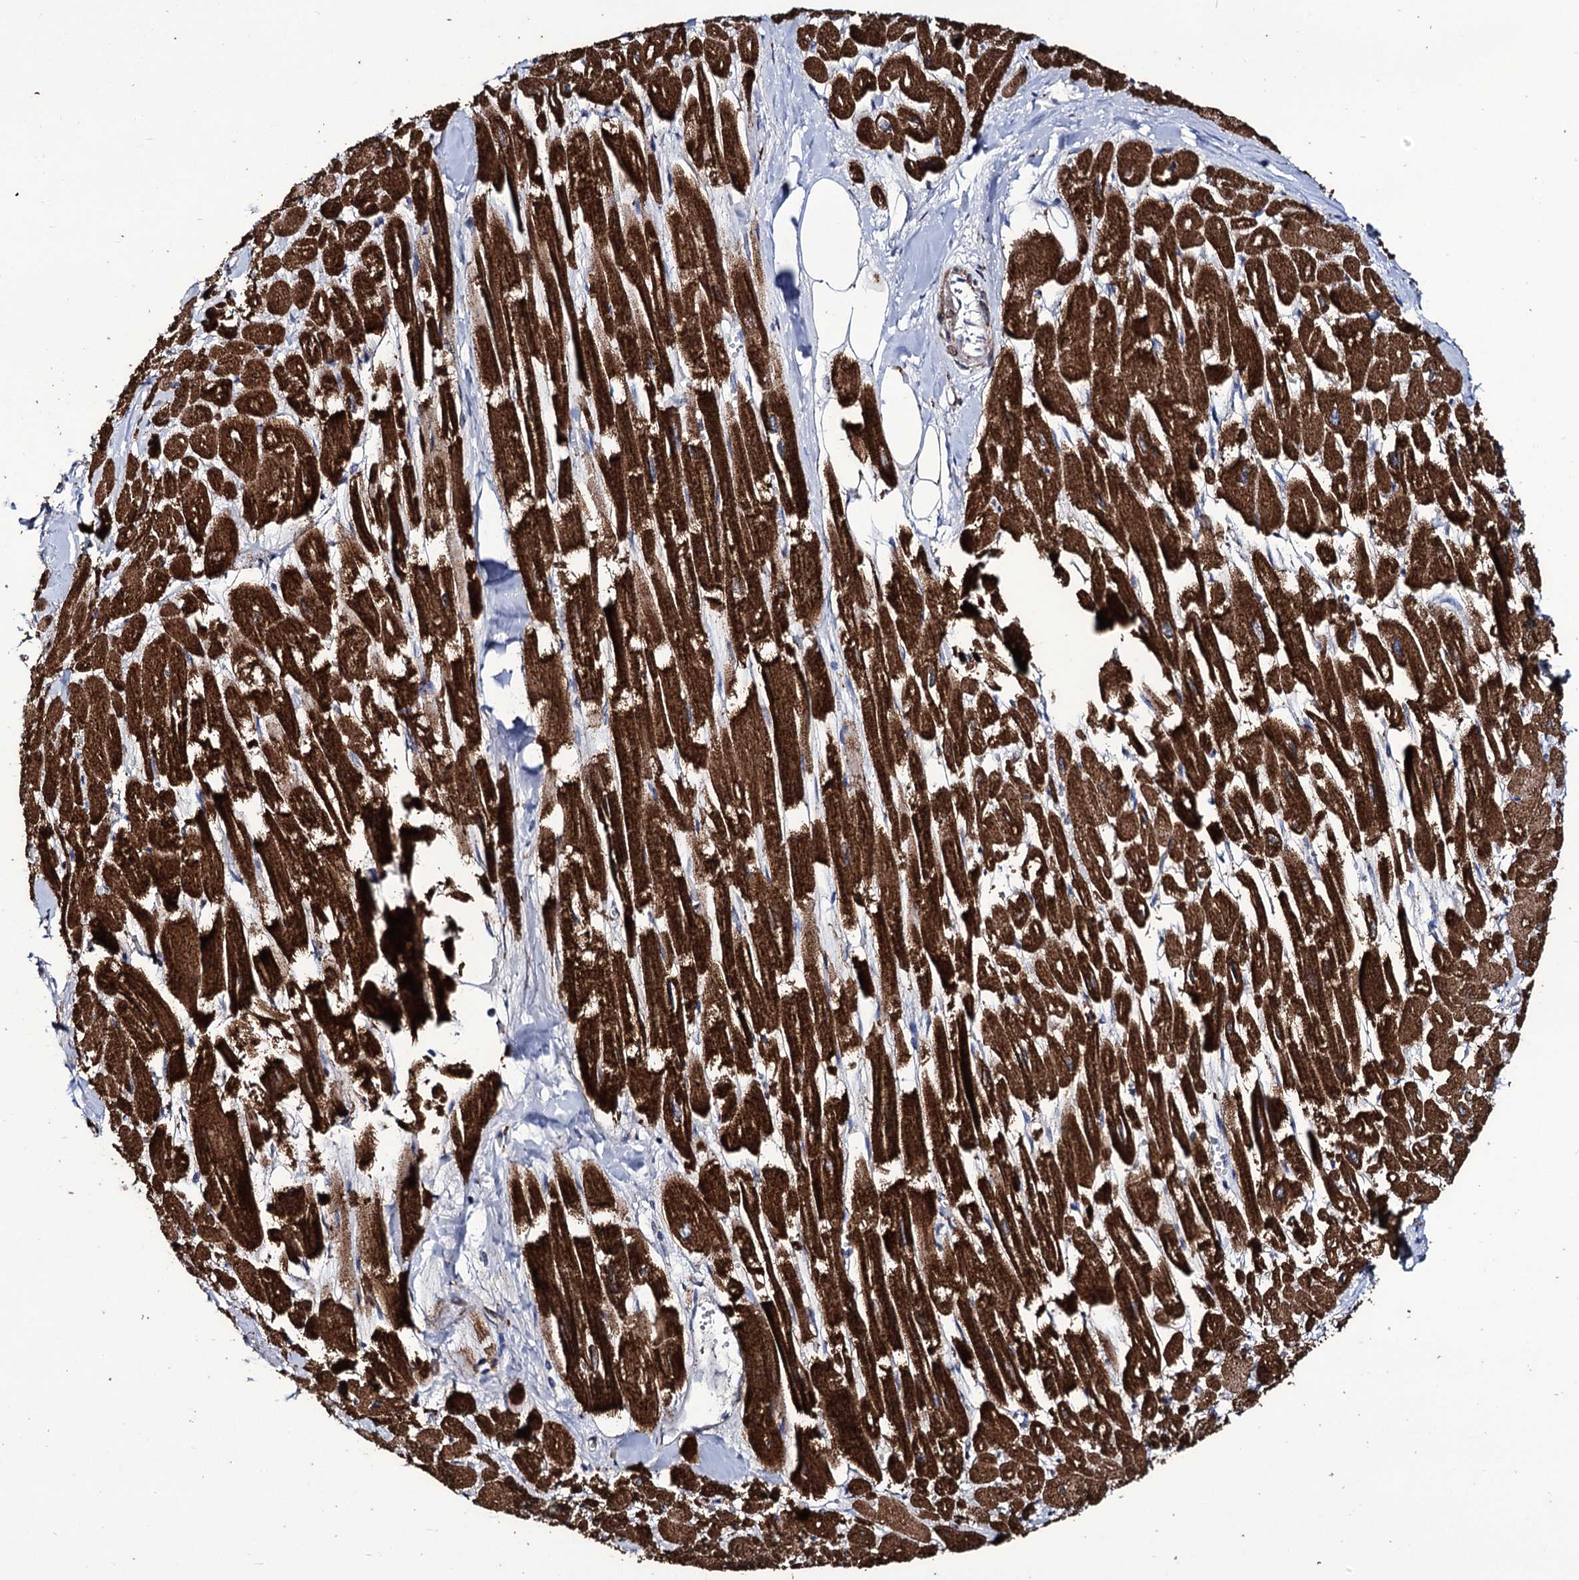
{"staining": {"intensity": "strong", "quantity": ">75%", "location": "cytoplasmic/membranous"}, "tissue": "heart muscle", "cell_type": "Cardiomyocytes", "image_type": "normal", "snomed": [{"axis": "morphology", "description": "Normal tissue, NOS"}, {"axis": "topography", "description": "Heart"}], "caption": "Immunohistochemistry histopathology image of benign heart muscle stained for a protein (brown), which demonstrates high levels of strong cytoplasmic/membranous expression in approximately >75% of cardiomyocytes.", "gene": "TUBGCP5", "patient": {"sex": "male", "age": 54}}